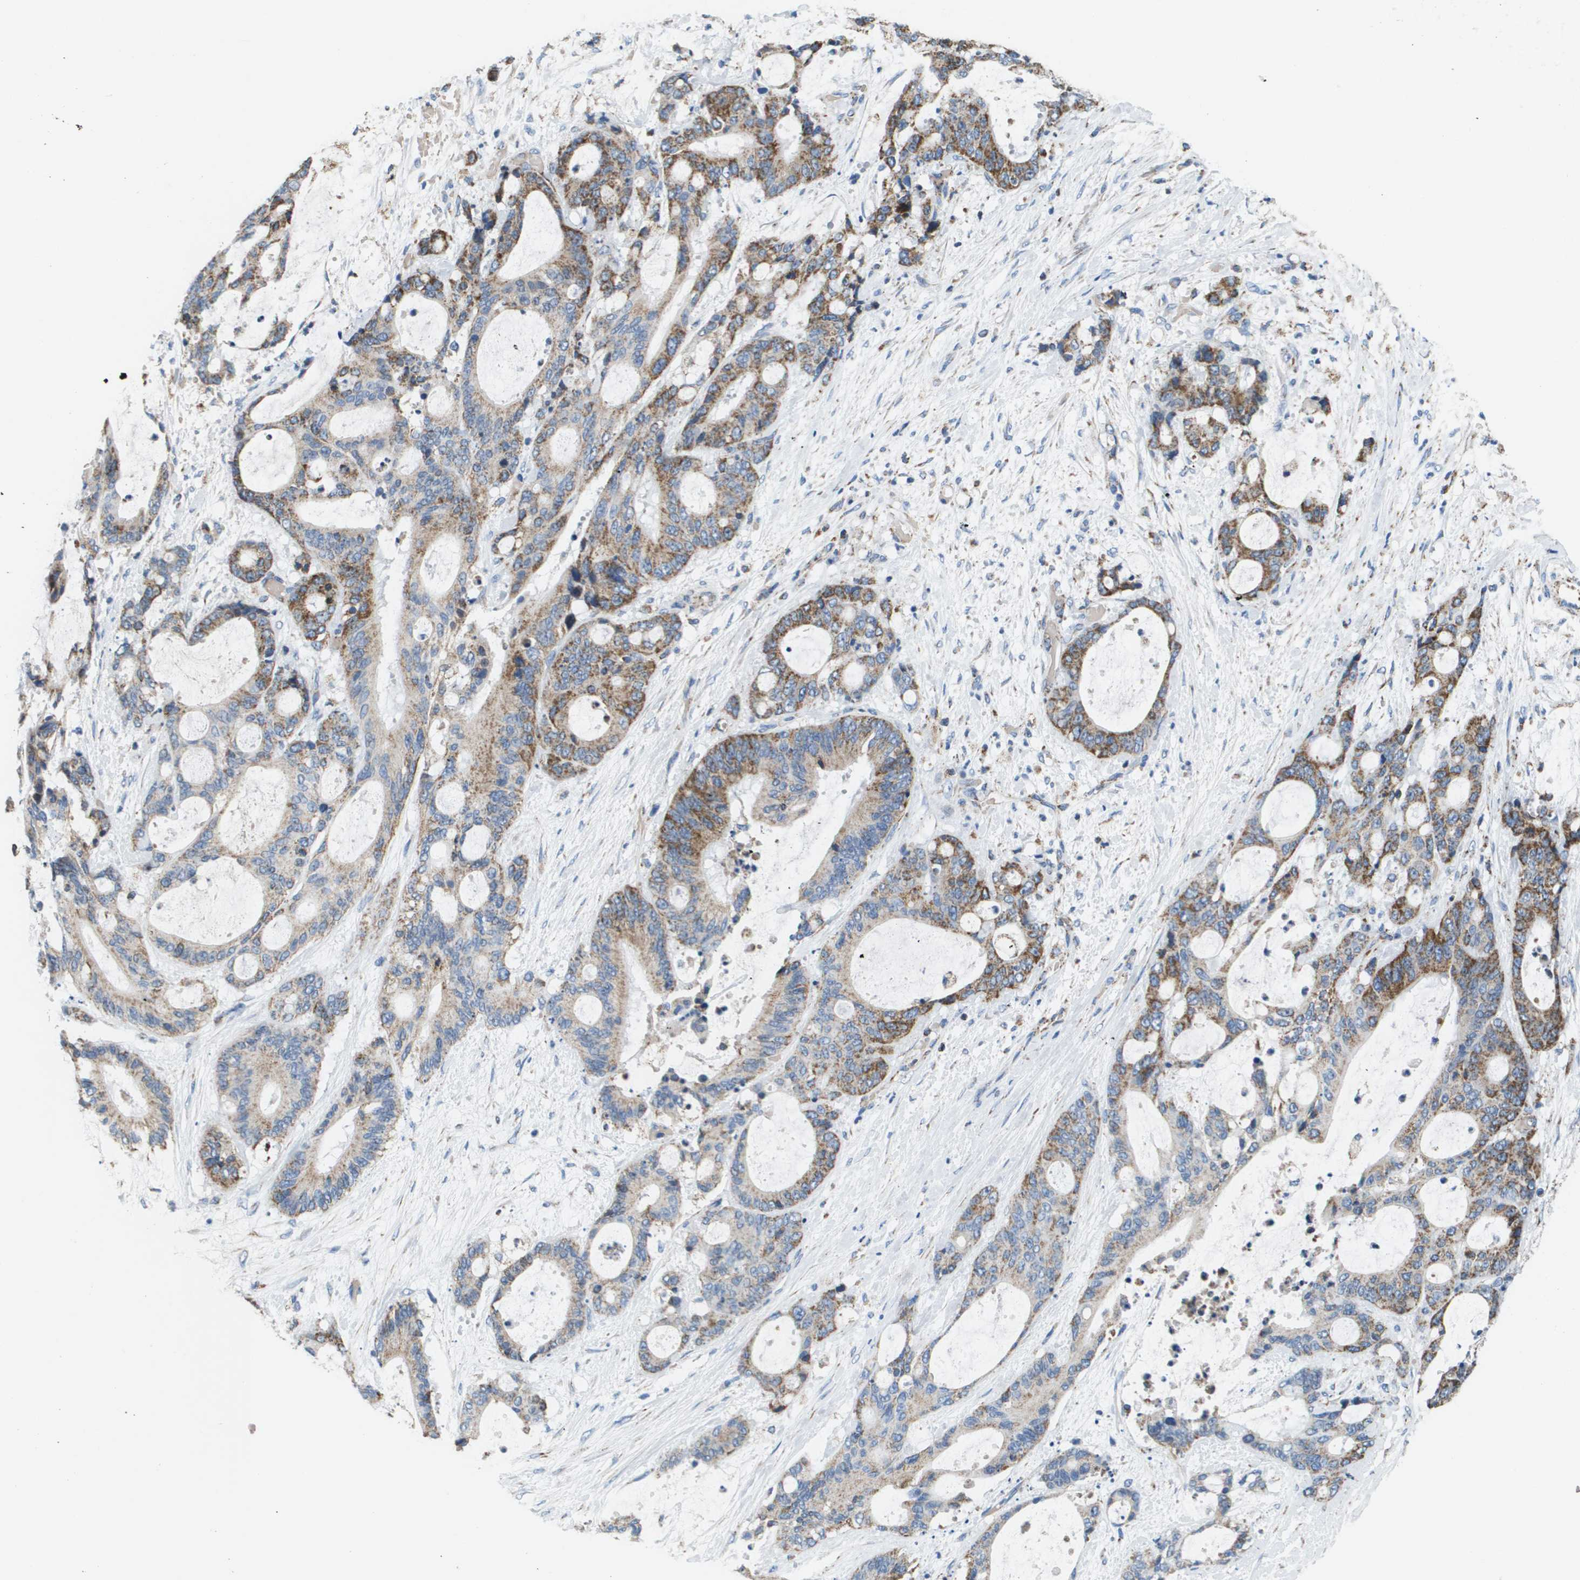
{"staining": {"intensity": "moderate", "quantity": ">75%", "location": "cytoplasmic/membranous"}, "tissue": "liver cancer", "cell_type": "Tumor cells", "image_type": "cancer", "snomed": [{"axis": "morphology", "description": "Cholangiocarcinoma"}, {"axis": "topography", "description": "Liver"}], "caption": "Immunohistochemical staining of human cholangiocarcinoma (liver) reveals moderate cytoplasmic/membranous protein positivity in approximately >75% of tumor cells.", "gene": "ATP5F1B", "patient": {"sex": "female", "age": 73}}